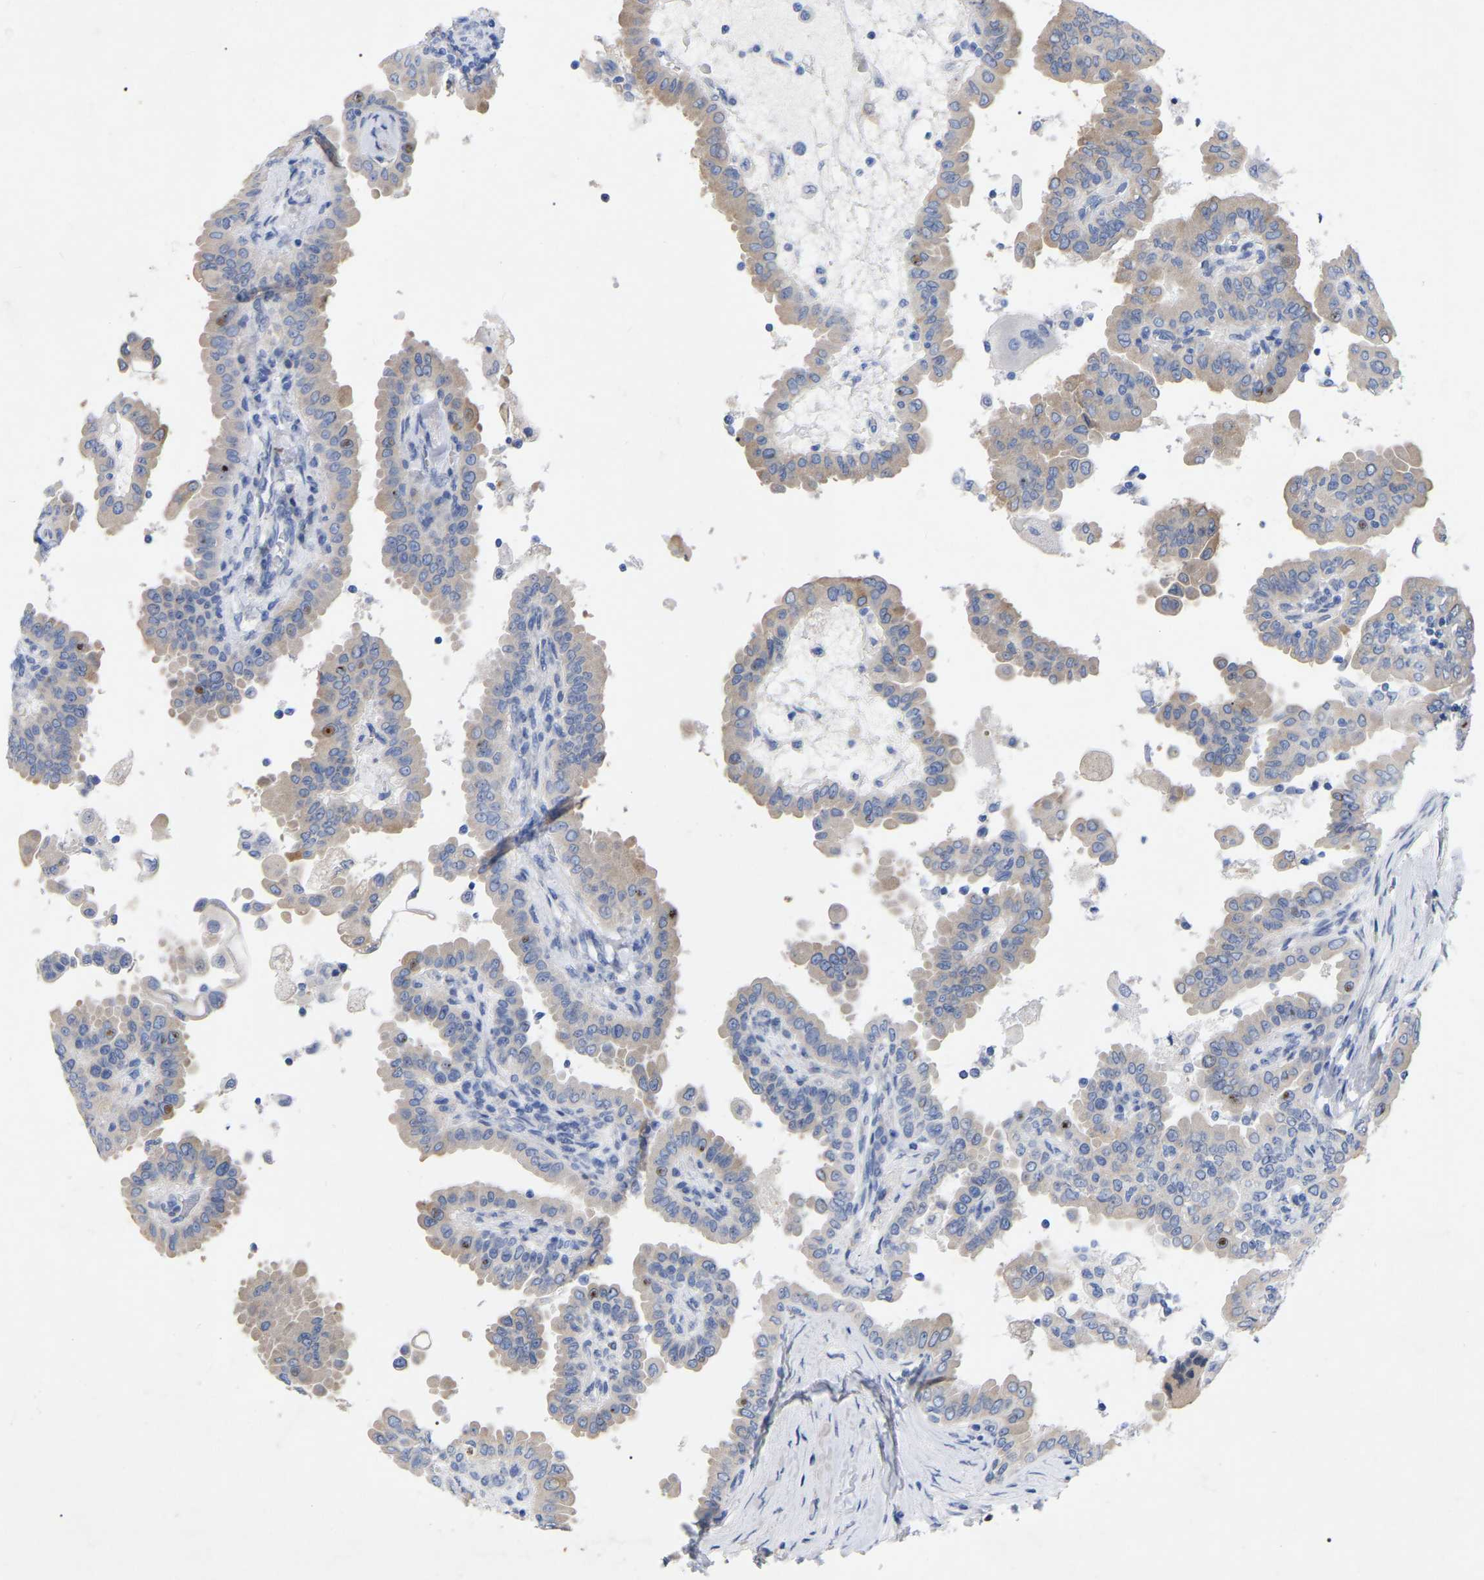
{"staining": {"intensity": "weak", "quantity": ">75%", "location": "cytoplasmic/membranous"}, "tissue": "thyroid cancer", "cell_type": "Tumor cells", "image_type": "cancer", "snomed": [{"axis": "morphology", "description": "Papillary adenocarcinoma, NOS"}, {"axis": "topography", "description": "Thyroid gland"}], "caption": "This image exhibits immunohistochemistry staining of papillary adenocarcinoma (thyroid), with low weak cytoplasmic/membranous staining in approximately >75% of tumor cells.", "gene": "STRIP2", "patient": {"sex": "male", "age": 33}}